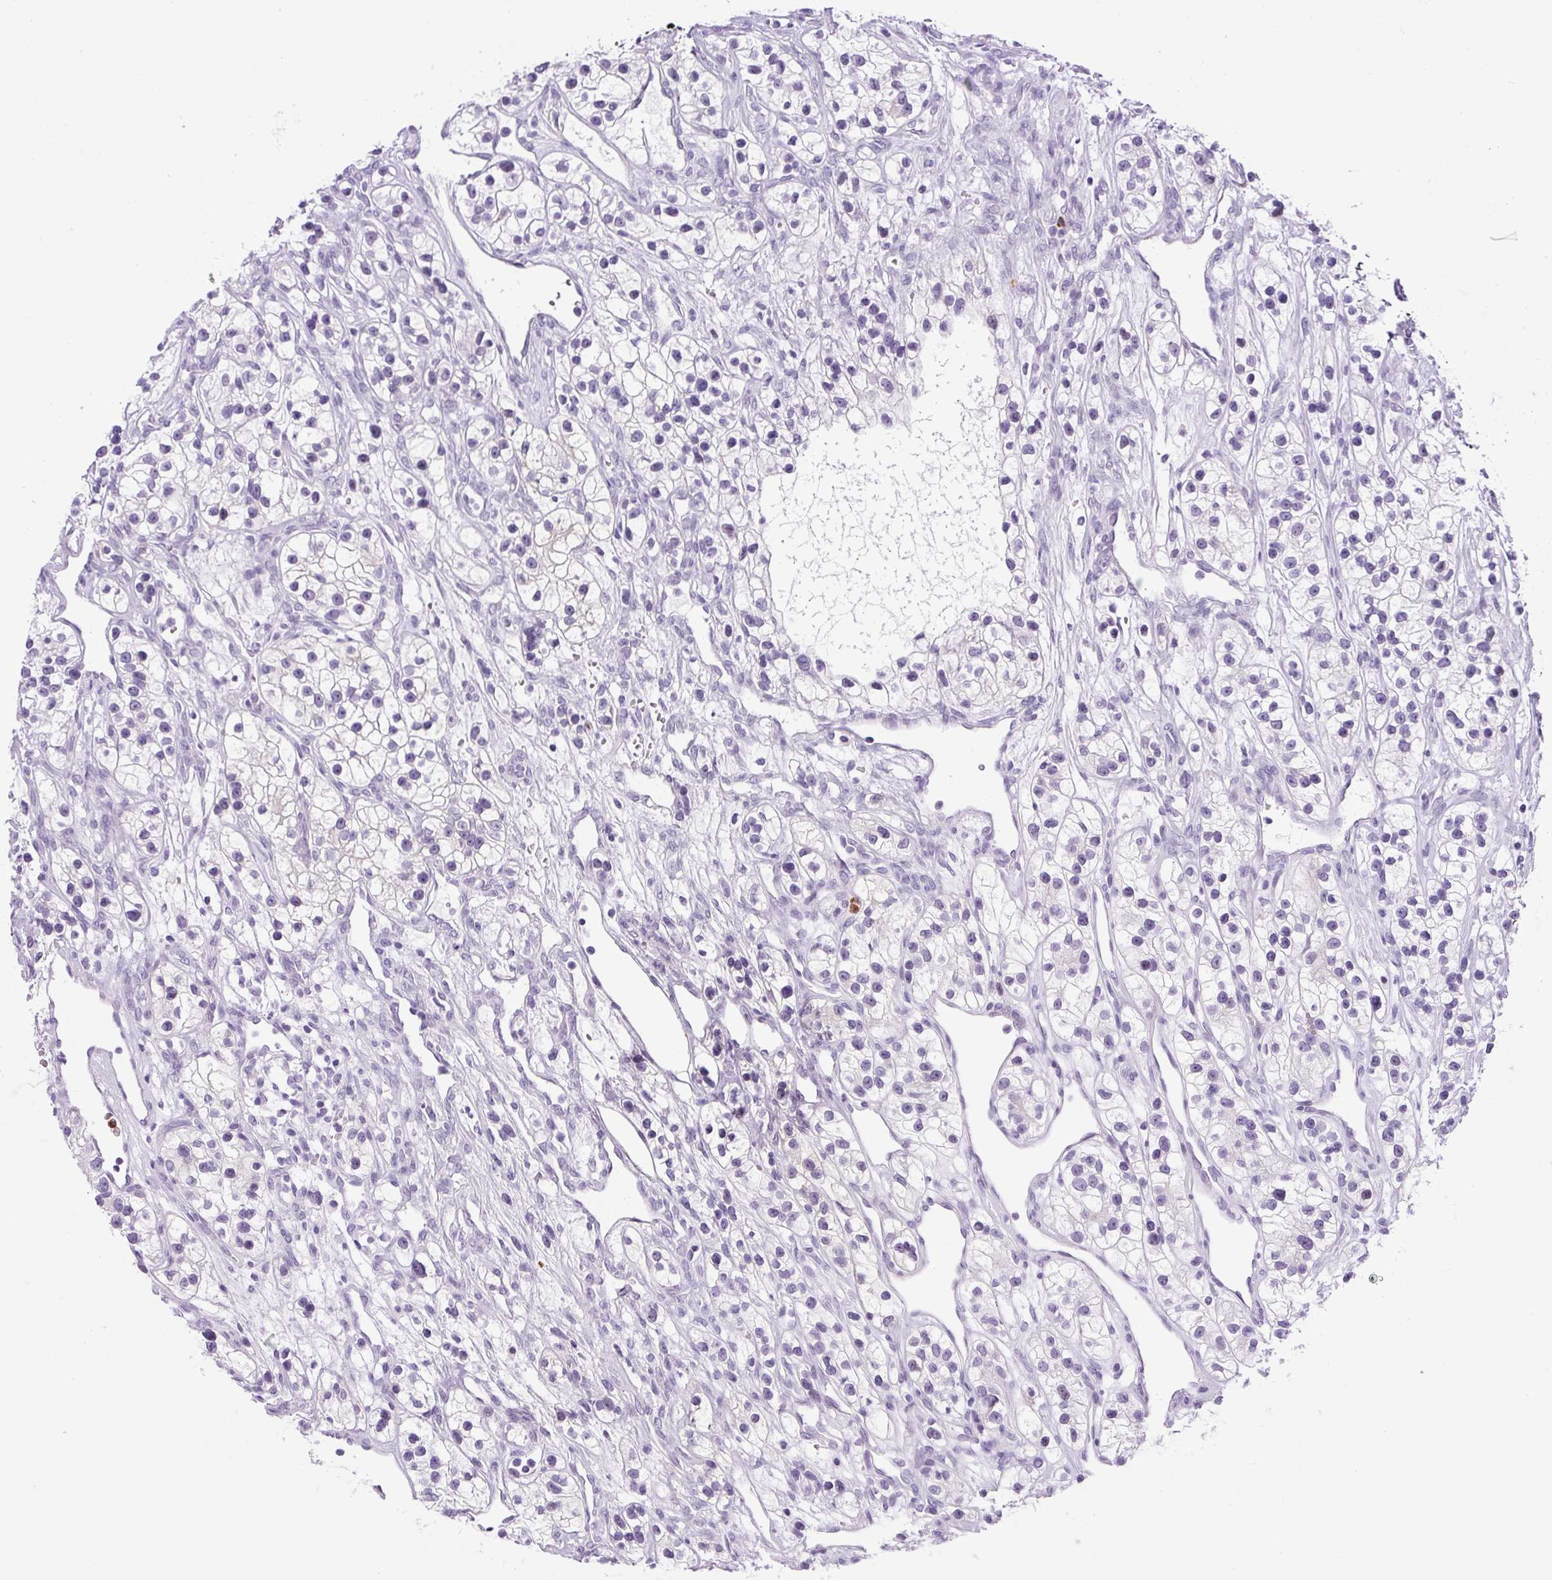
{"staining": {"intensity": "negative", "quantity": "none", "location": "none"}, "tissue": "renal cancer", "cell_type": "Tumor cells", "image_type": "cancer", "snomed": [{"axis": "morphology", "description": "Adenocarcinoma, NOS"}, {"axis": "topography", "description": "Kidney"}], "caption": "Immunohistochemistry (IHC) image of human renal cancer stained for a protein (brown), which shows no positivity in tumor cells.", "gene": "RHBDD2", "patient": {"sex": "female", "age": 57}}